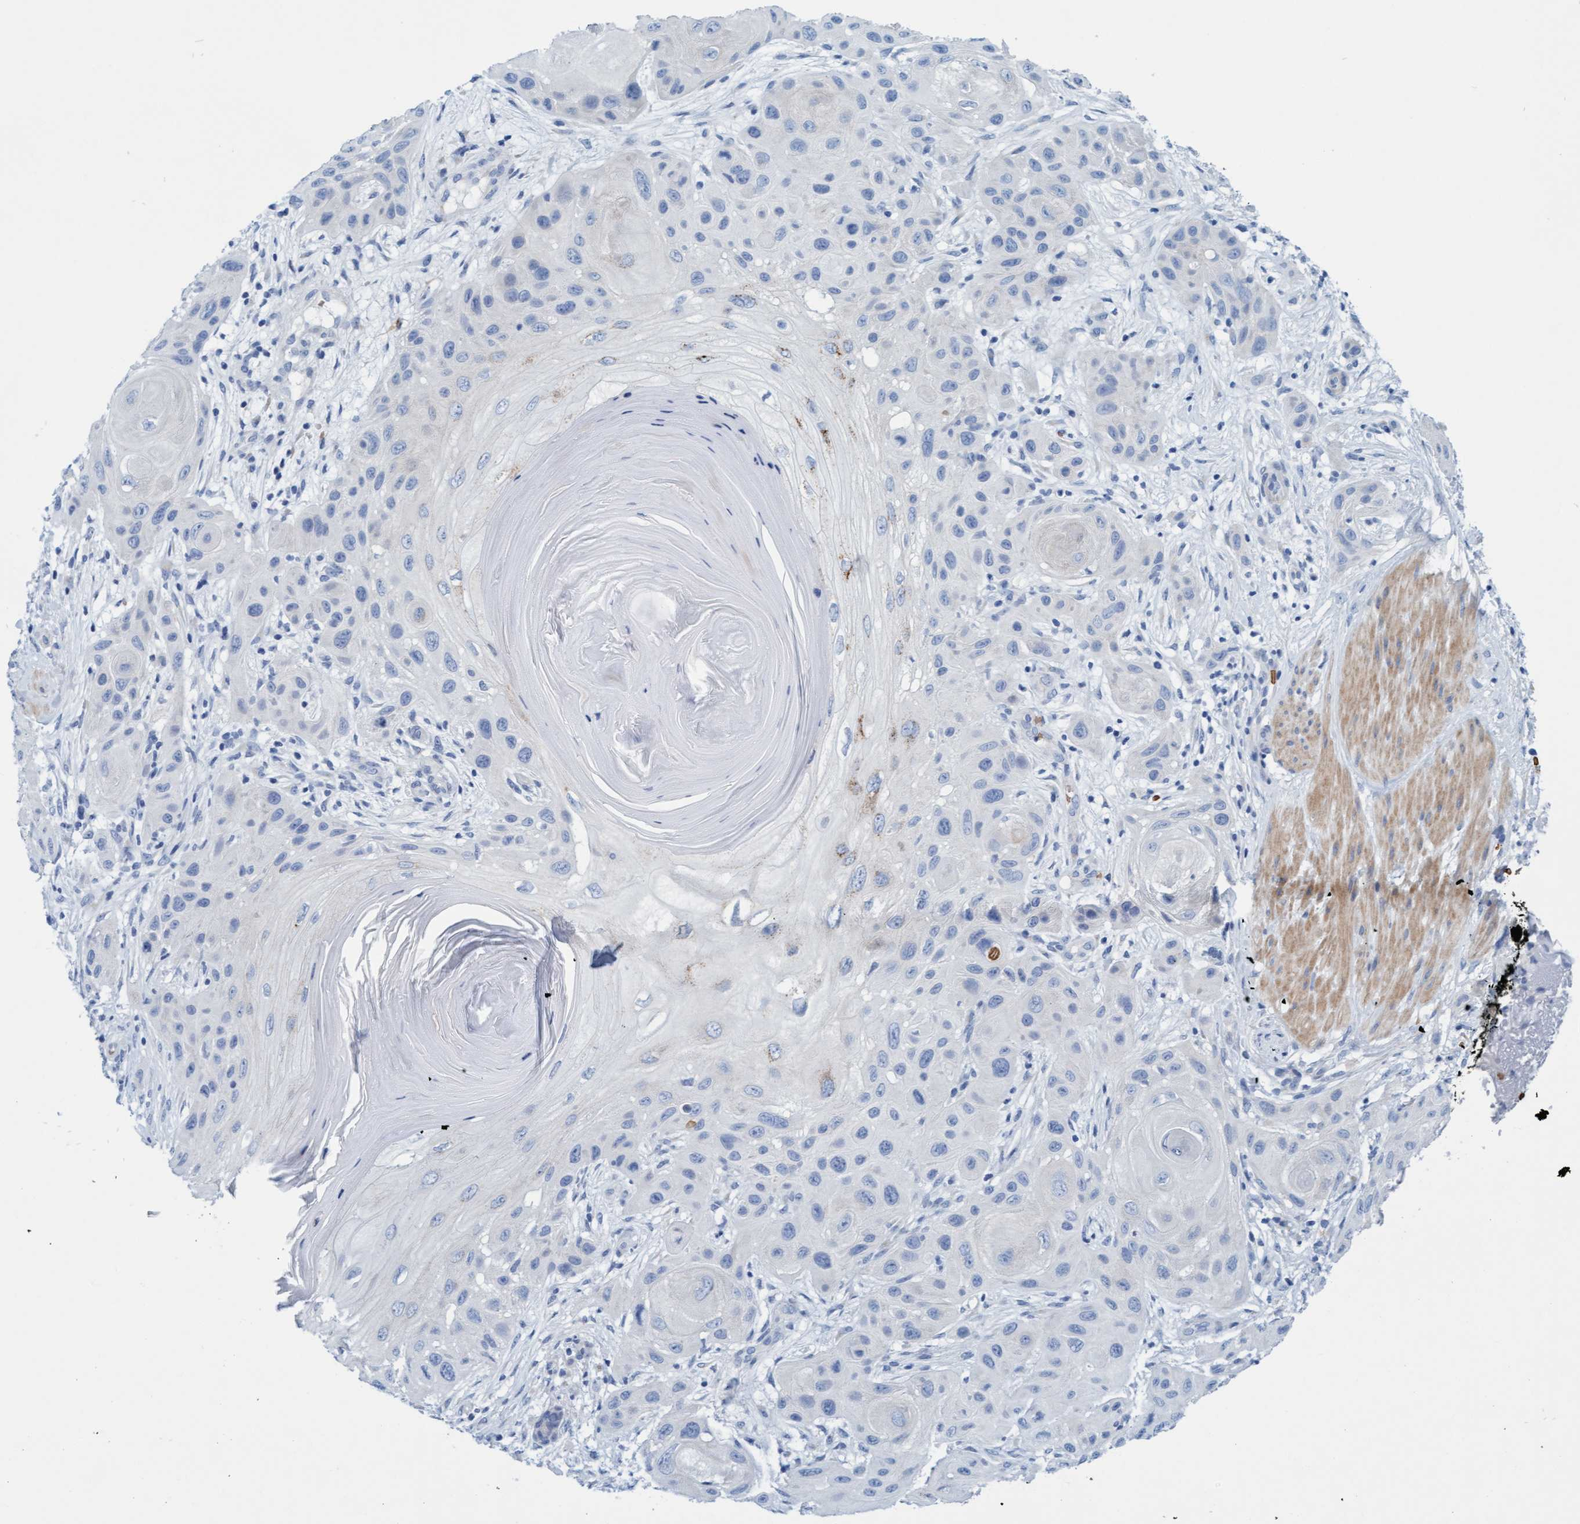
{"staining": {"intensity": "negative", "quantity": "none", "location": "none"}, "tissue": "skin cancer", "cell_type": "Tumor cells", "image_type": "cancer", "snomed": [{"axis": "morphology", "description": "Squamous cell carcinoma, NOS"}, {"axis": "topography", "description": "Skin"}], "caption": "Skin cancer was stained to show a protein in brown. There is no significant staining in tumor cells. (DAB immunohistochemistry (IHC), high magnification).", "gene": "P2RX5", "patient": {"sex": "female", "age": 96}}